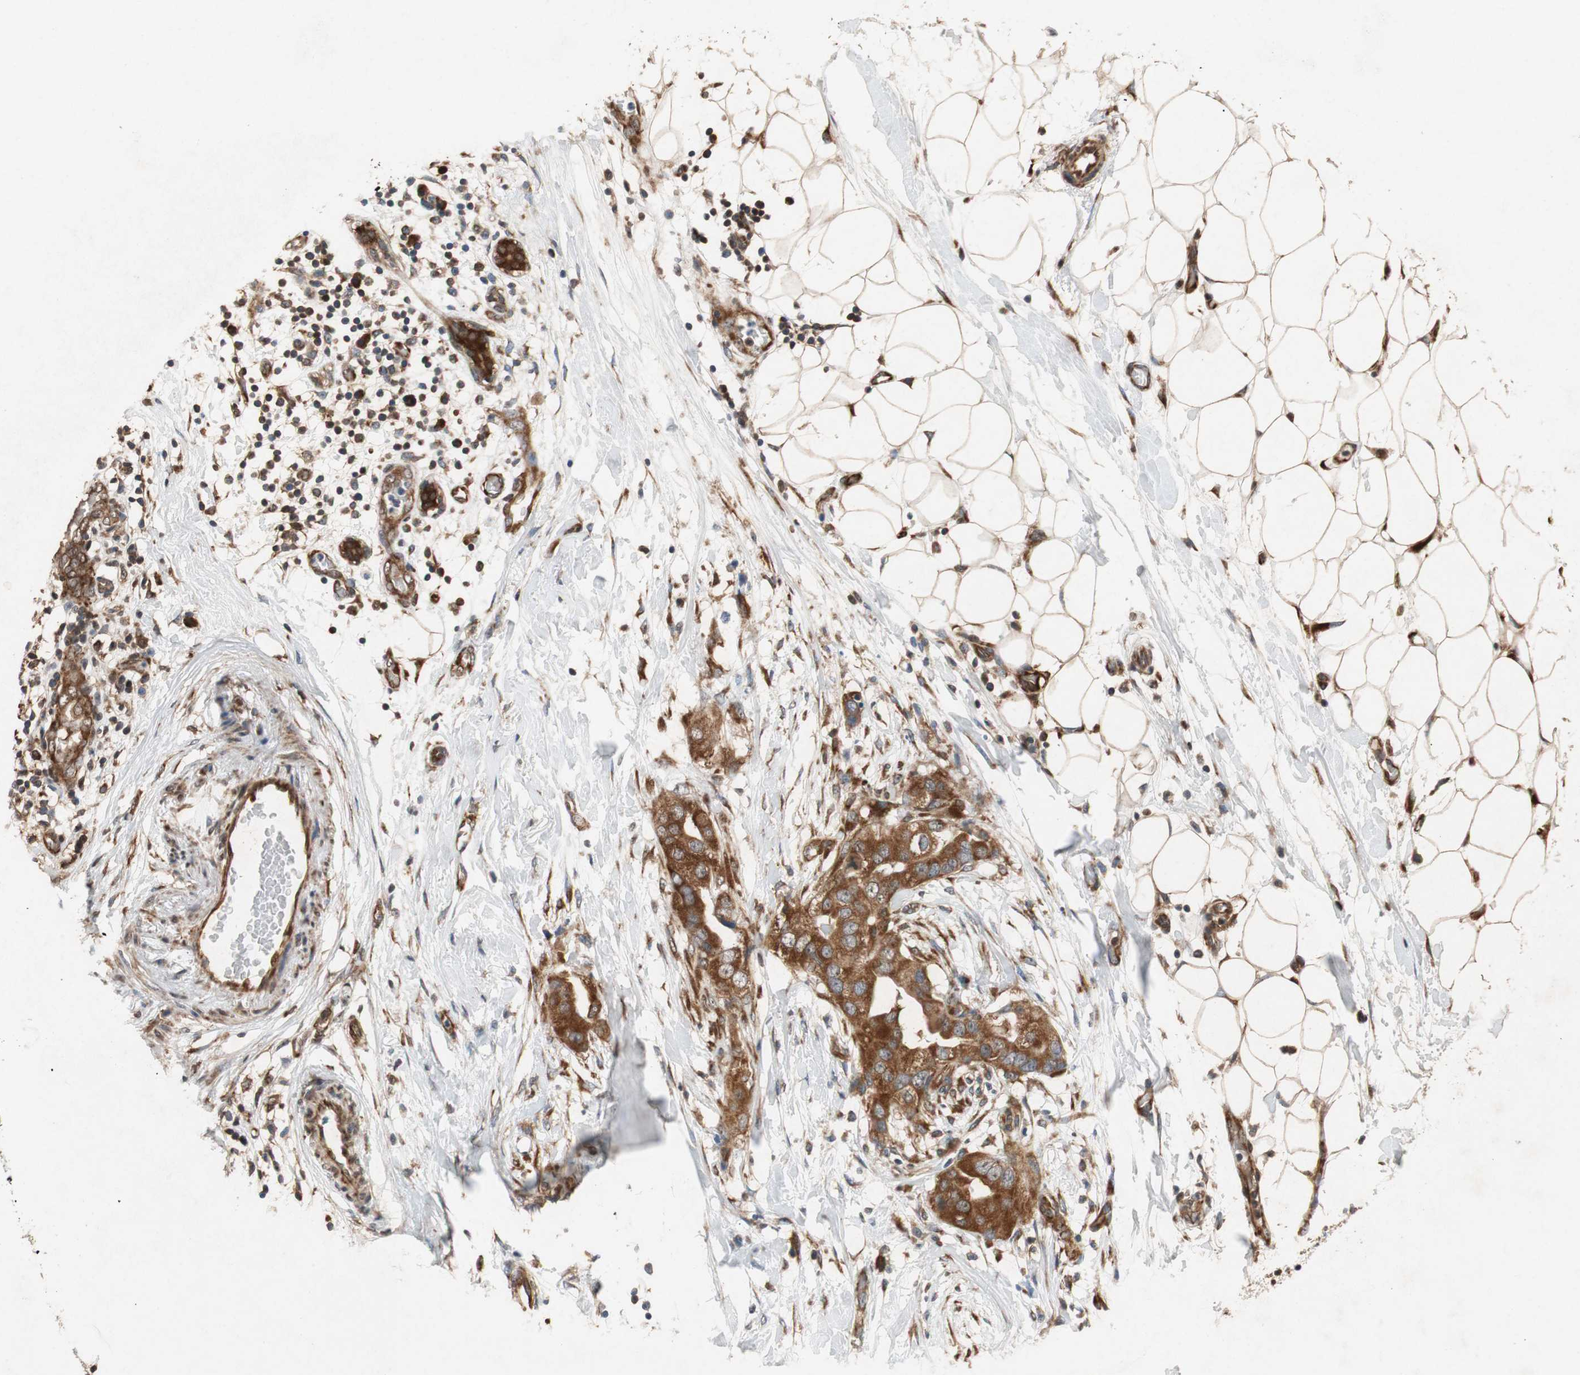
{"staining": {"intensity": "strong", "quantity": ">75%", "location": "cytoplasmic/membranous"}, "tissue": "breast cancer", "cell_type": "Tumor cells", "image_type": "cancer", "snomed": [{"axis": "morphology", "description": "Duct carcinoma"}, {"axis": "topography", "description": "Breast"}], "caption": "Human breast cancer stained with a protein marker demonstrates strong staining in tumor cells.", "gene": "RPL35", "patient": {"sex": "female", "age": 40}}